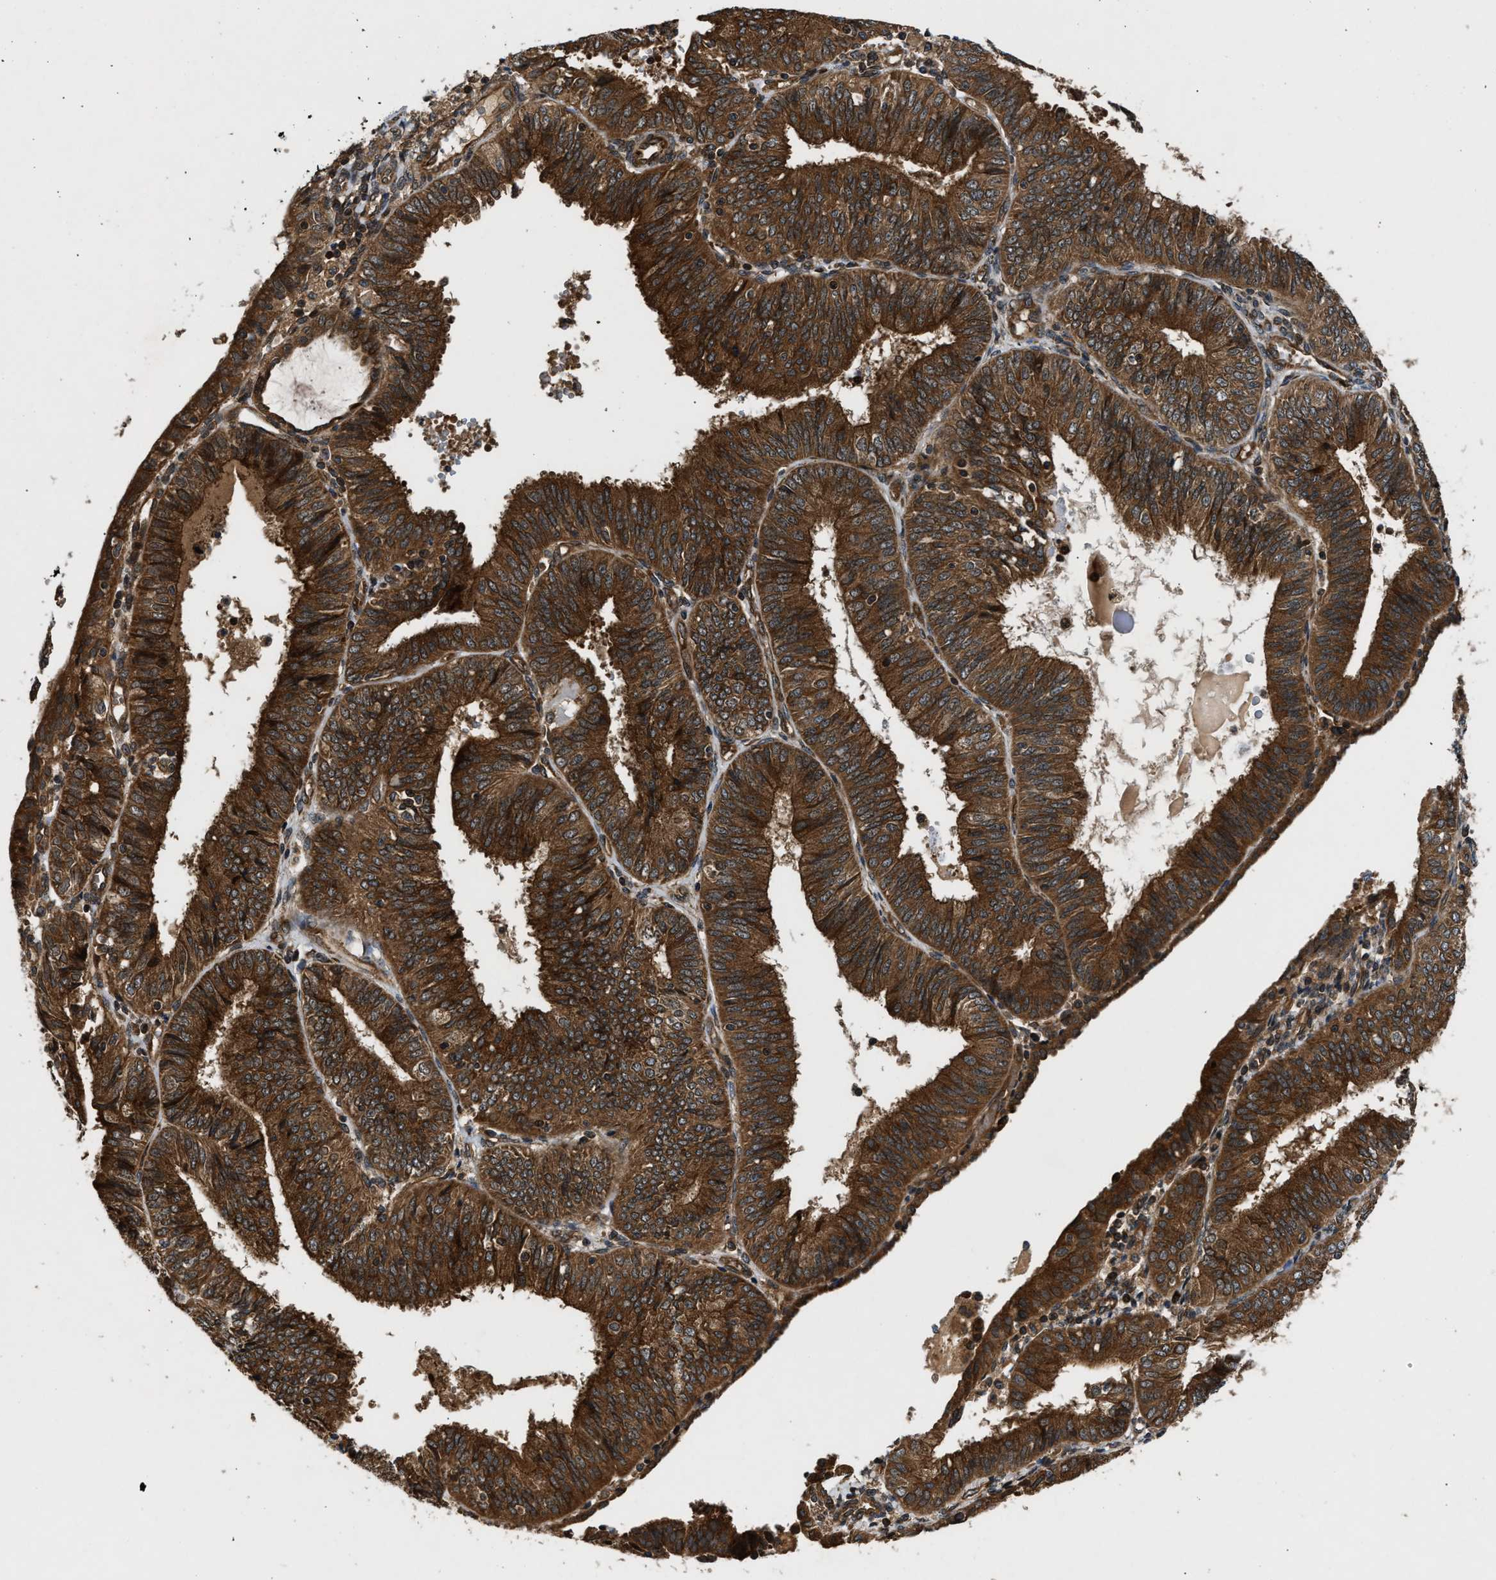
{"staining": {"intensity": "strong", "quantity": ">75%", "location": "cytoplasmic/membranous"}, "tissue": "endometrial cancer", "cell_type": "Tumor cells", "image_type": "cancer", "snomed": [{"axis": "morphology", "description": "Adenocarcinoma, NOS"}, {"axis": "topography", "description": "Endometrium"}], "caption": "A micrograph of human endometrial adenocarcinoma stained for a protein shows strong cytoplasmic/membranous brown staining in tumor cells.", "gene": "PNPLA8", "patient": {"sex": "female", "age": 58}}